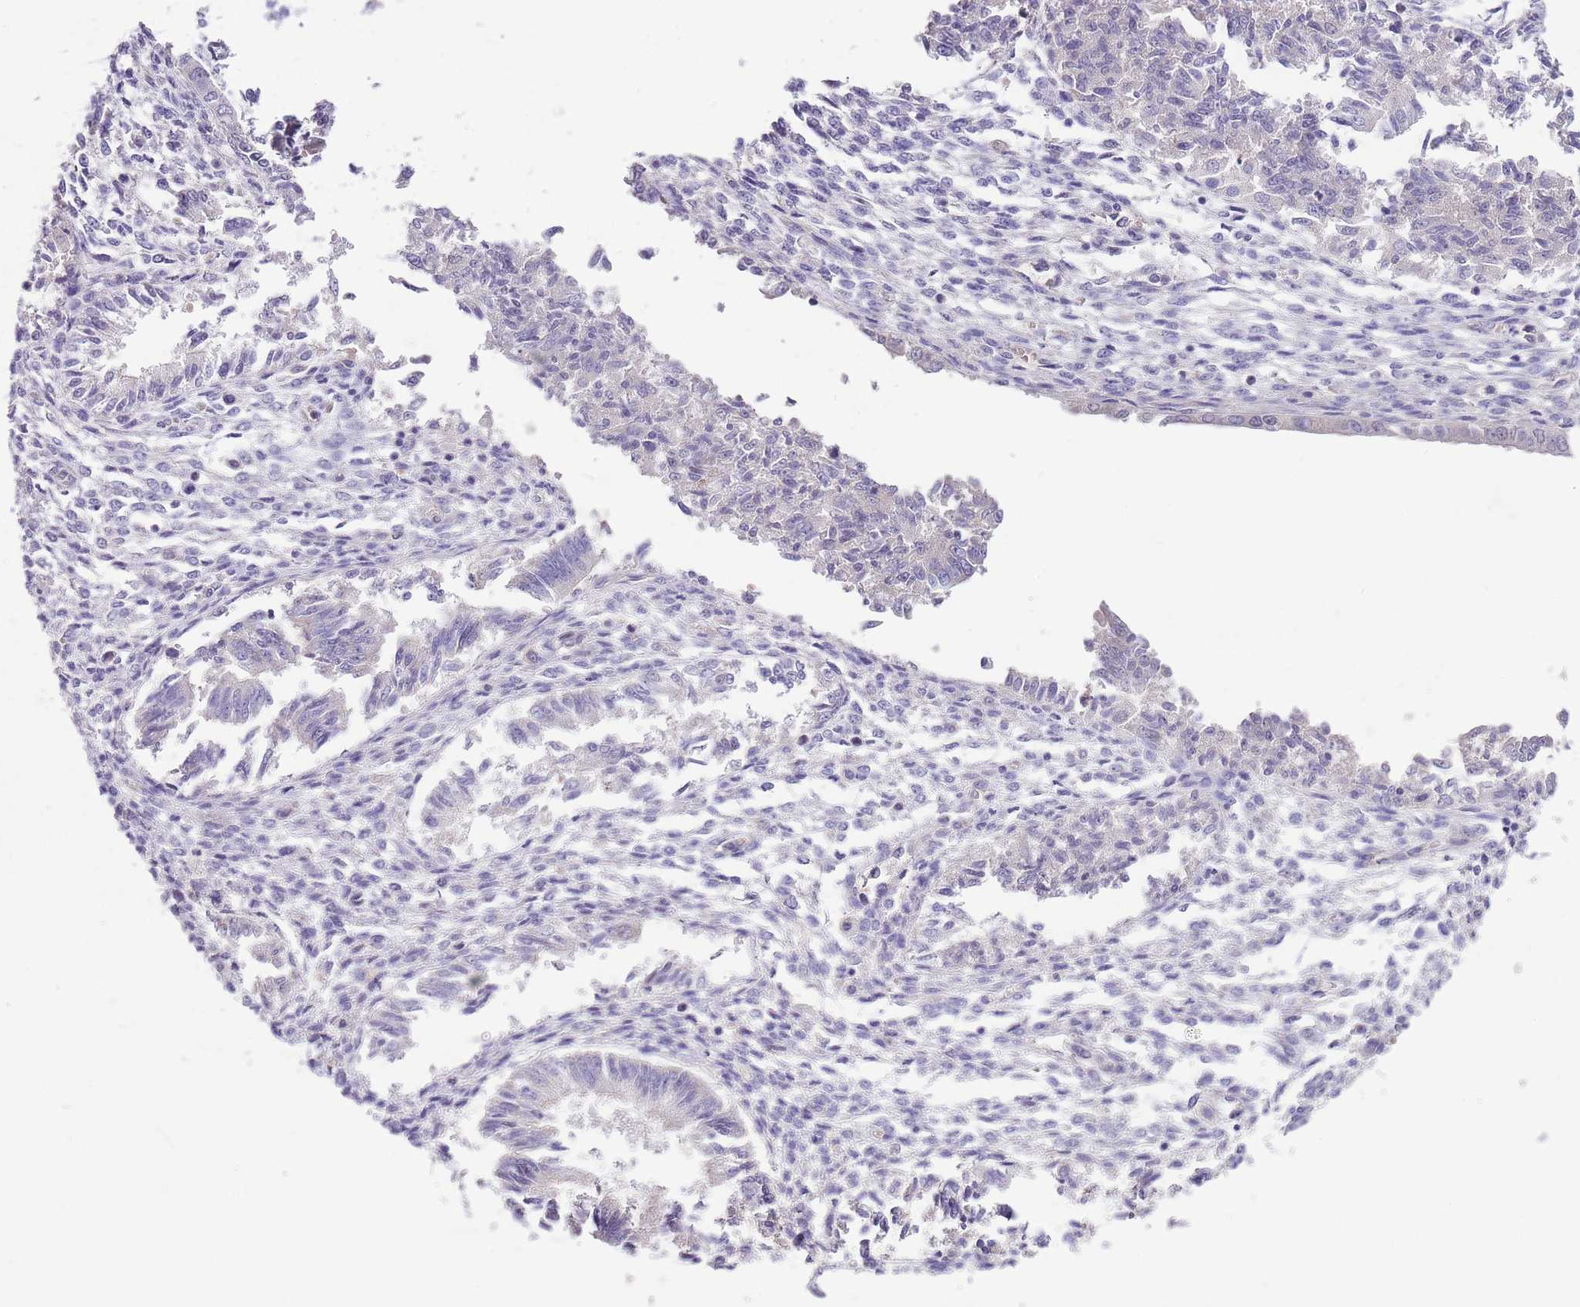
{"staining": {"intensity": "negative", "quantity": "none", "location": "none"}, "tissue": "endometrium", "cell_type": "Cells in endometrial stroma", "image_type": "normal", "snomed": [{"axis": "morphology", "description": "Normal tissue, NOS"}, {"axis": "topography", "description": "Uterus"}, {"axis": "topography", "description": "Endometrium"}], "caption": "The micrograph displays no staining of cells in endometrial stroma in benign endometrium. (DAB (3,3'-diaminobenzidine) immunohistochemistry (IHC) visualized using brightfield microscopy, high magnification).", "gene": "RFK", "patient": {"sex": "female", "age": 48}}